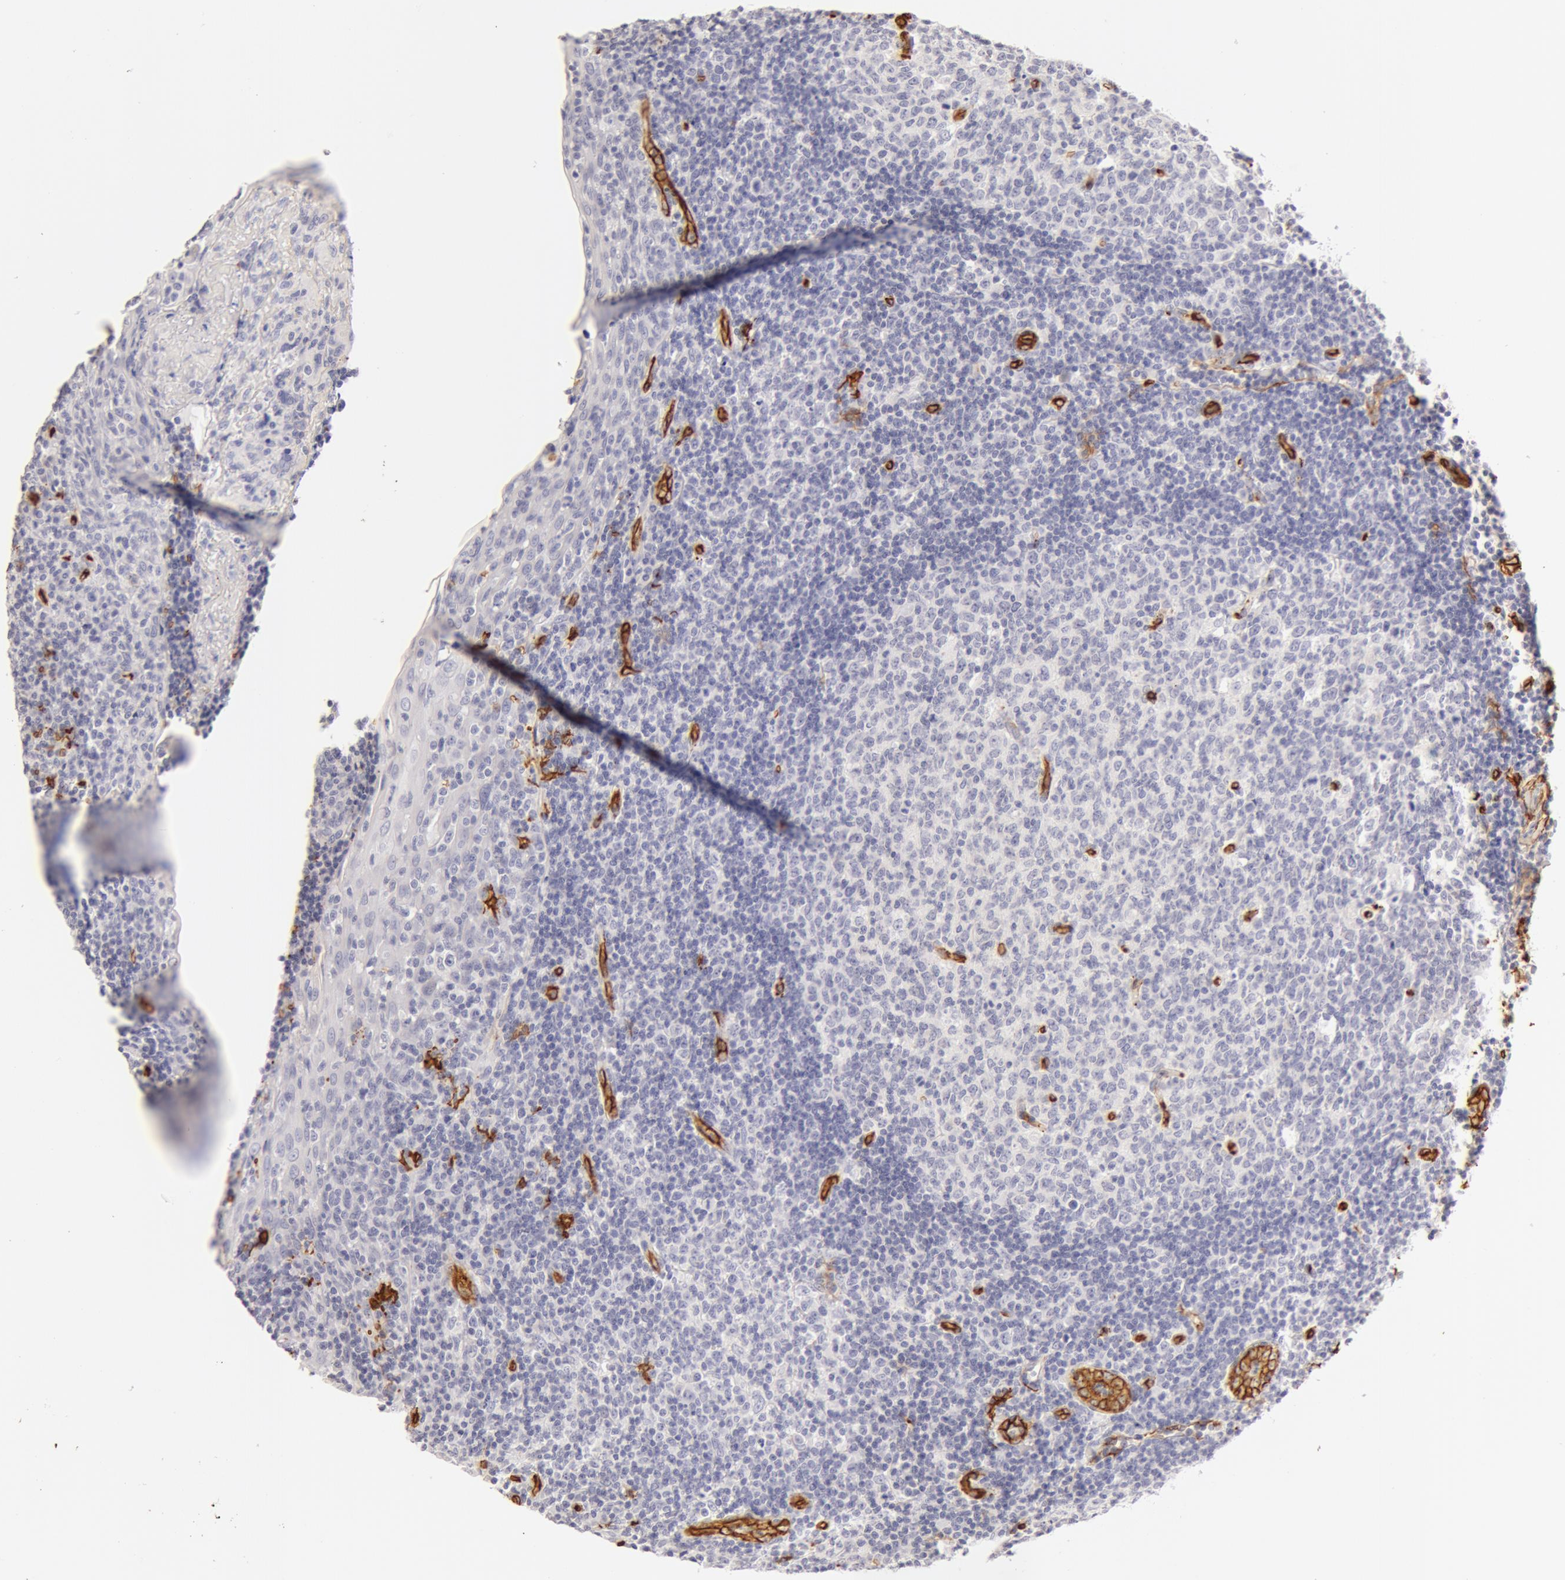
{"staining": {"intensity": "negative", "quantity": "none", "location": "none"}, "tissue": "tonsil", "cell_type": "Germinal center cells", "image_type": "normal", "snomed": [{"axis": "morphology", "description": "Normal tissue, NOS"}, {"axis": "topography", "description": "Tonsil"}], "caption": "There is no significant positivity in germinal center cells of tonsil. Nuclei are stained in blue.", "gene": "AQP1", "patient": {"sex": "female", "age": 3}}